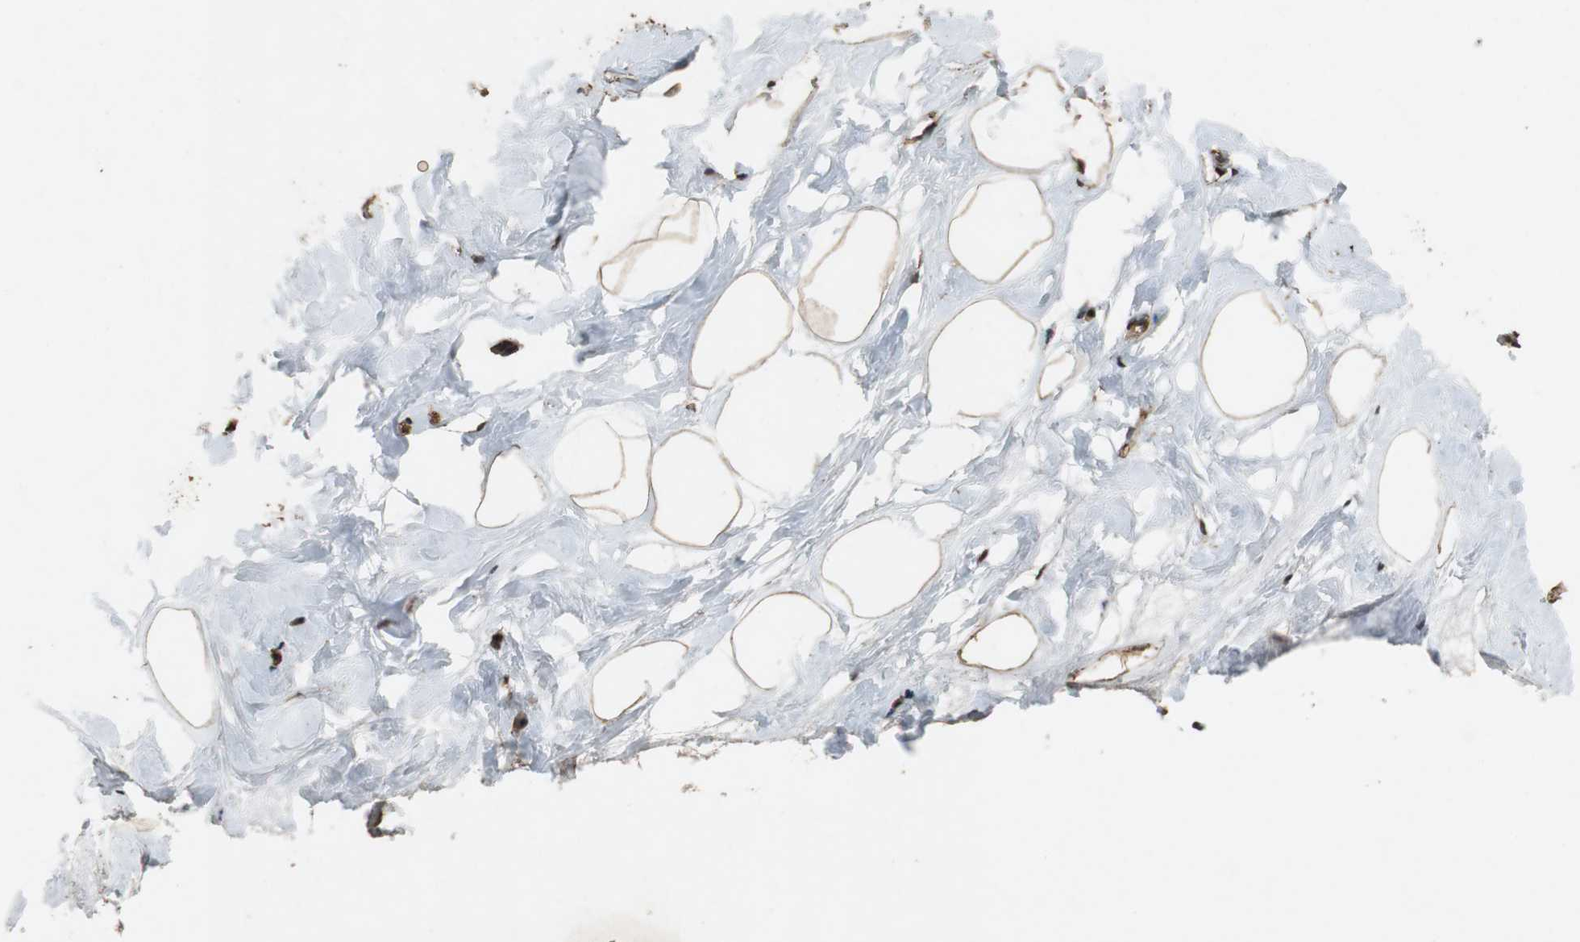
{"staining": {"intensity": "moderate", "quantity": ">75%", "location": "cytoplasmic/membranous,nuclear"}, "tissue": "breast", "cell_type": "Adipocytes", "image_type": "normal", "snomed": [{"axis": "morphology", "description": "Normal tissue, NOS"}, {"axis": "topography", "description": "Breast"}], "caption": "Protein staining by immunohistochemistry (IHC) displays moderate cytoplasmic/membranous,nuclear positivity in about >75% of adipocytes in normal breast.", "gene": "PPP1R13B", "patient": {"sex": "female", "age": 23}}